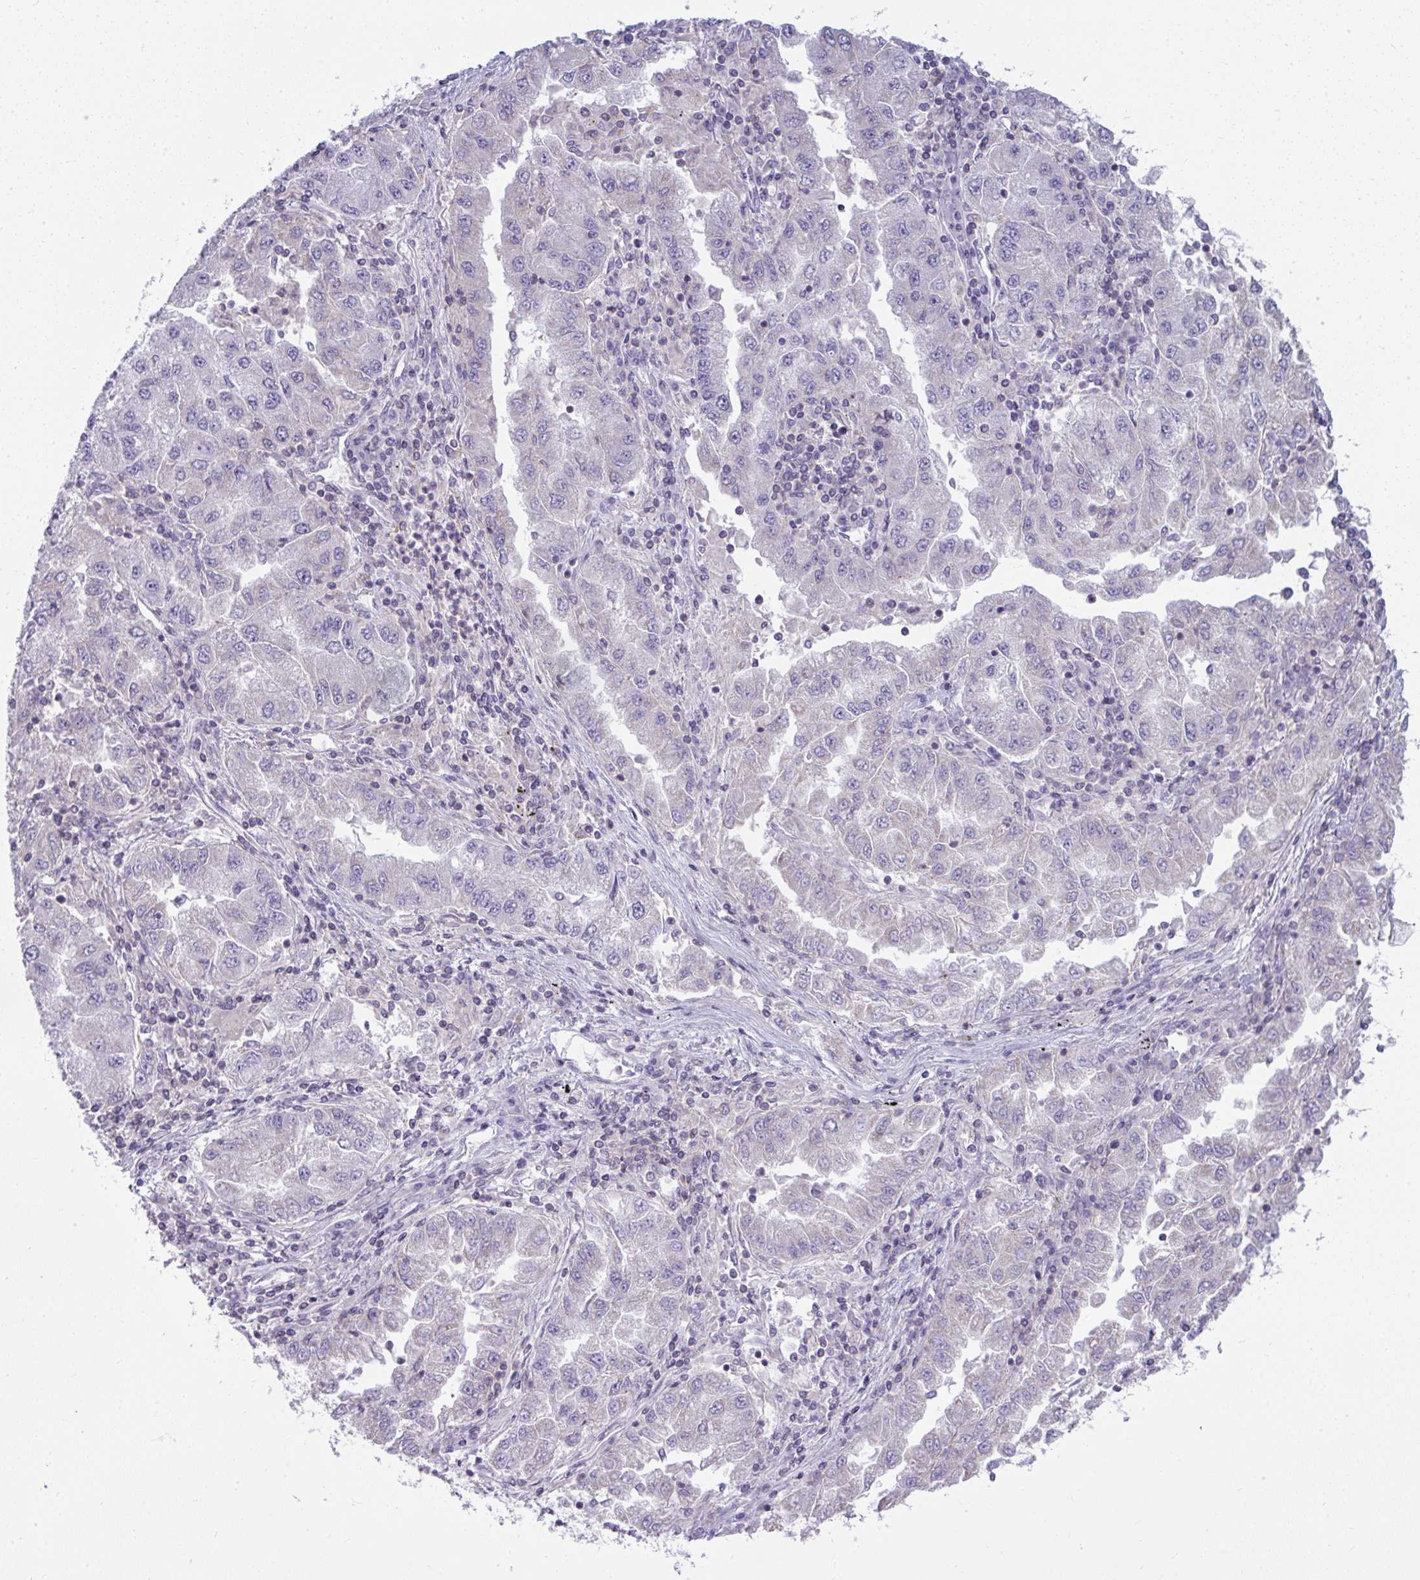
{"staining": {"intensity": "negative", "quantity": "none", "location": "none"}, "tissue": "lung cancer", "cell_type": "Tumor cells", "image_type": "cancer", "snomed": [{"axis": "morphology", "description": "Adenocarcinoma, NOS"}, {"axis": "morphology", "description": "Adenocarcinoma primary or metastatic"}, {"axis": "topography", "description": "Lung"}], "caption": "IHC of lung cancer (adenocarcinoma) shows no positivity in tumor cells.", "gene": "VPS4B", "patient": {"sex": "male", "age": 74}}